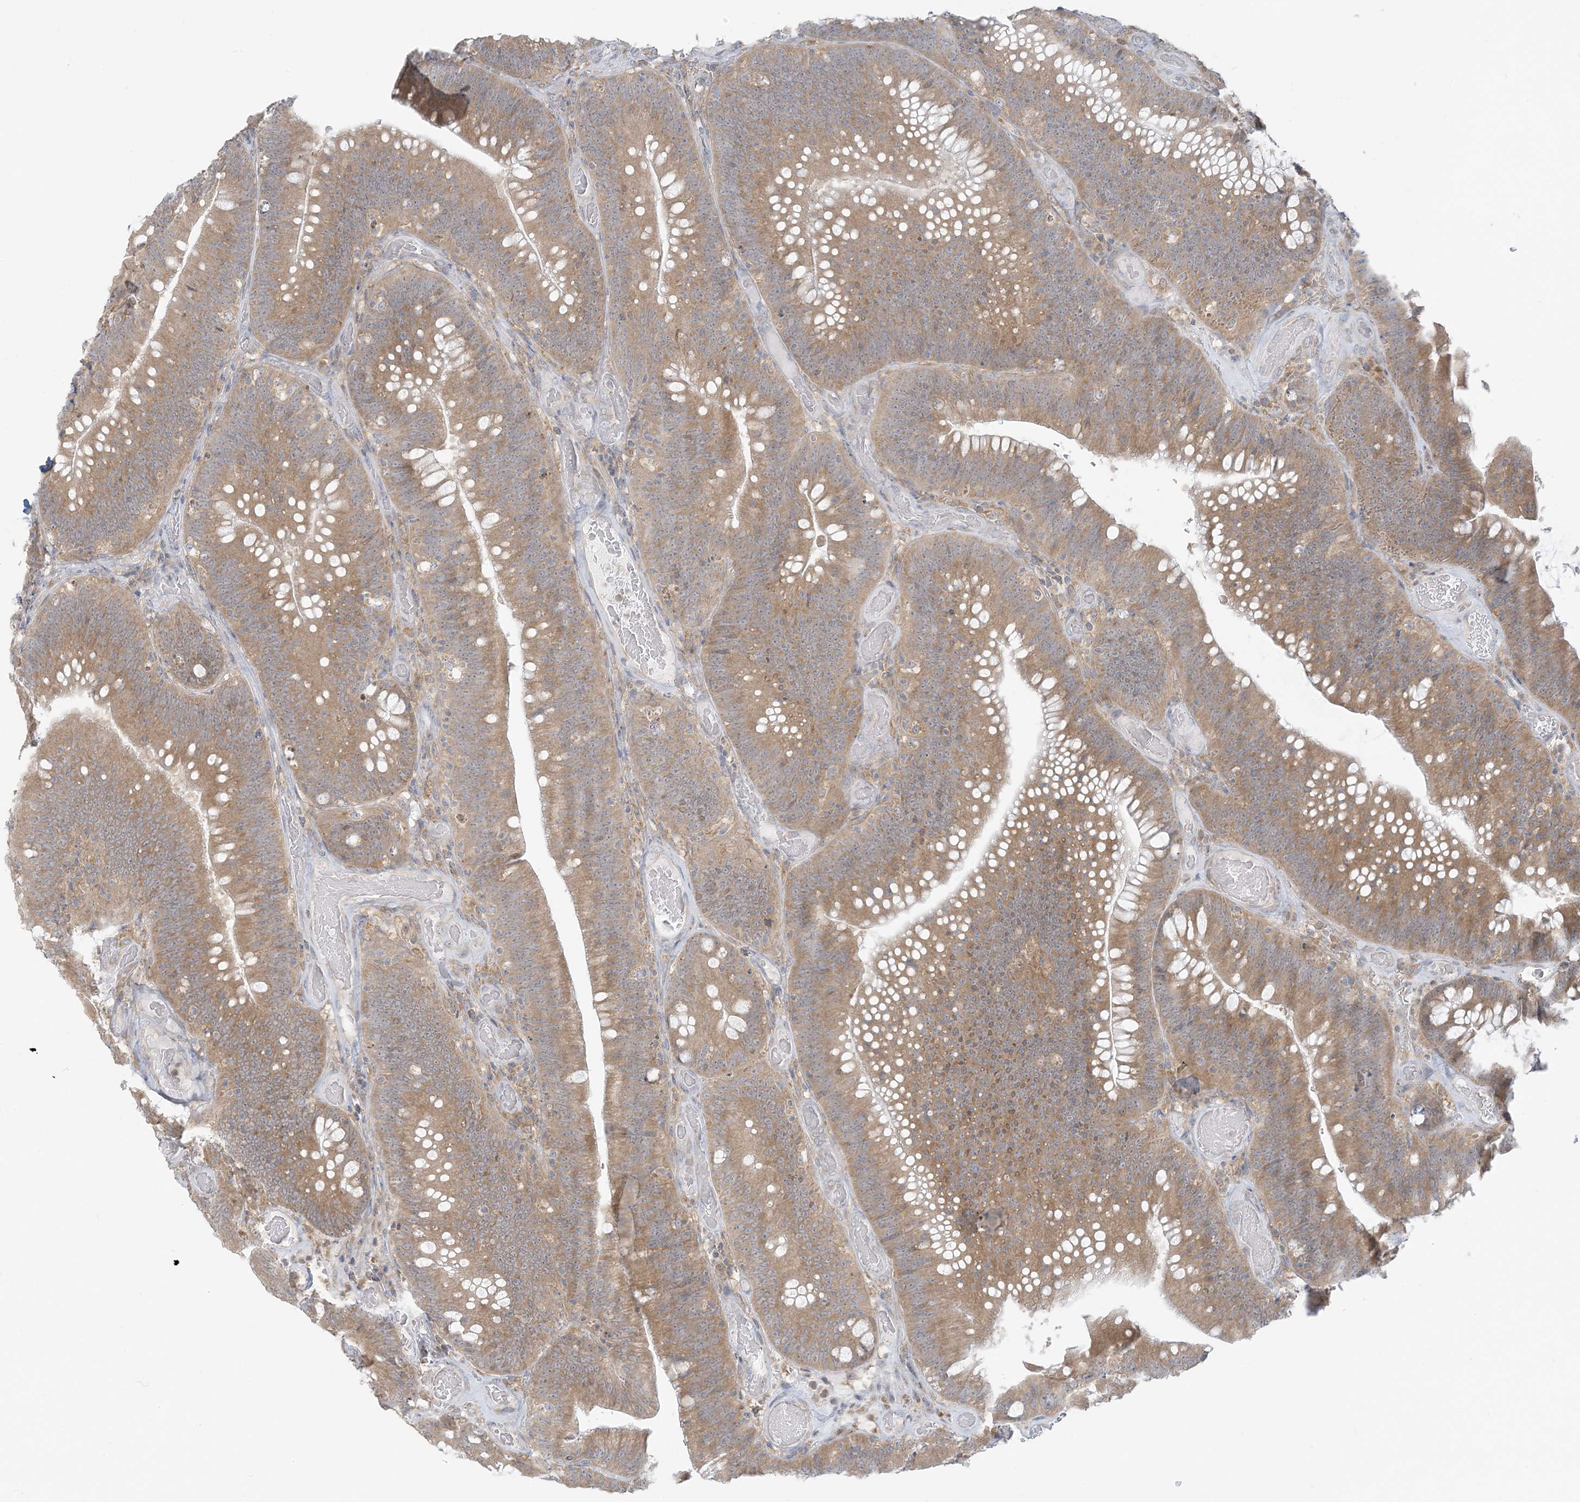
{"staining": {"intensity": "moderate", "quantity": ">75%", "location": "cytoplasmic/membranous"}, "tissue": "colorectal cancer", "cell_type": "Tumor cells", "image_type": "cancer", "snomed": [{"axis": "morphology", "description": "Normal tissue, NOS"}, {"axis": "topography", "description": "Colon"}], "caption": "Colorectal cancer stained with DAB immunohistochemistry (IHC) displays medium levels of moderate cytoplasmic/membranous staining in about >75% of tumor cells. The staining was performed using DAB (3,3'-diaminobenzidine) to visualize the protein expression in brown, while the nuclei were stained in blue with hematoxylin (Magnification: 20x).", "gene": "EEFSEC", "patient": {"sex": "female", "age": 82}}